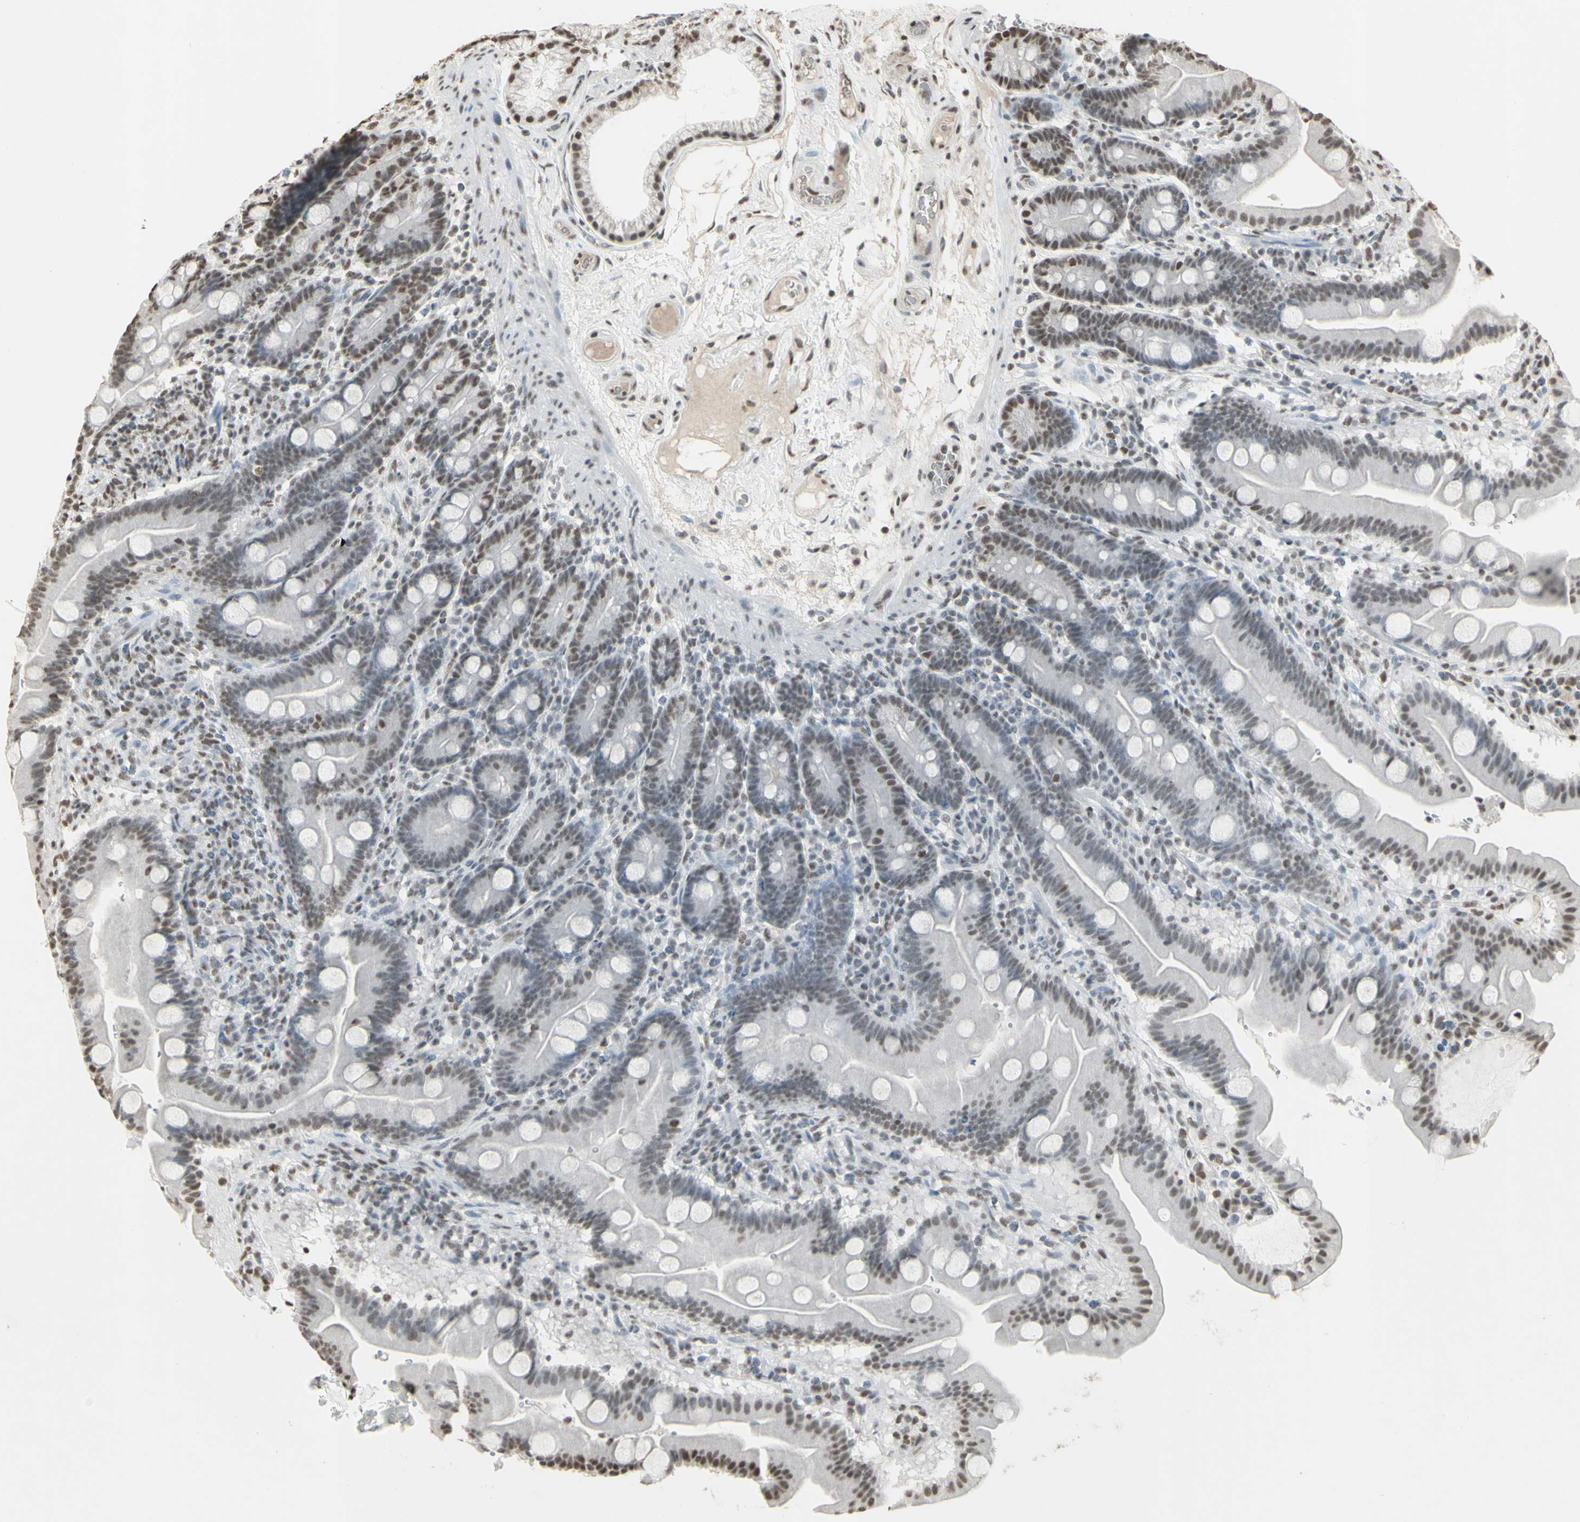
{"staining": {"intensity": "weak", "quantity": ">75%", "location": "nuclear"}, "tissue": "duodenum", "cell_type": "Glandular cells", "image_type": "normal", "snomed": [{"axis": "morphology", "description": "Normal tissue, NOS"}, {"axis": "topography", "description": "Duodenum"}], "caption": "Immunohistochemical staining of benign duodenum shows low levels of weak nuclear staining in approximately >75% of glandular cells. (DAB IHC with brightfield microscopy, high magnification).", "gene": "TRIM28", "patient": {"sex": "male", "age": 54}}